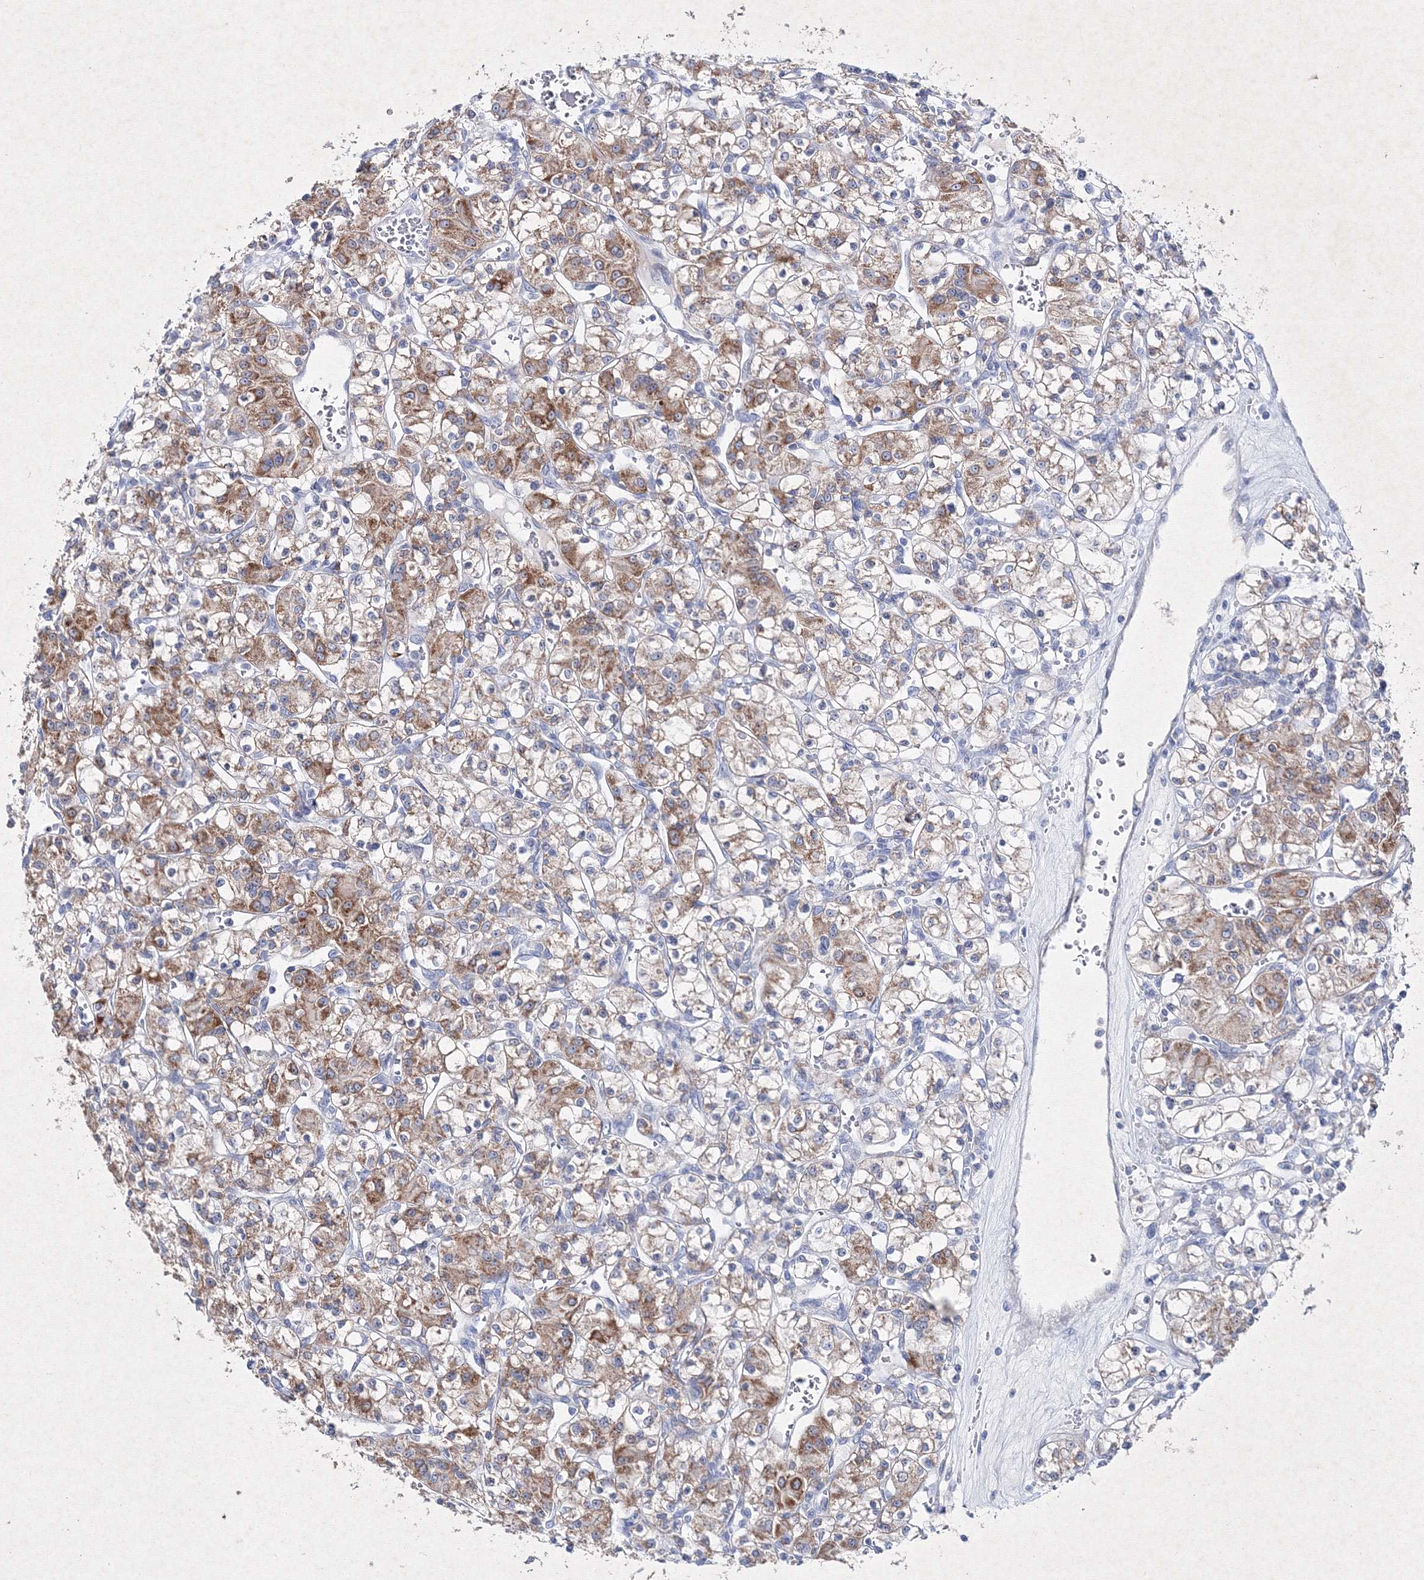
{"staining": {"intensity": "moderate", "quantity": "25%-75%", "location": "cytoplasmic/membranous"}, "tissue": "renal cancer", "cell_type": "Tumor cells", "image_type": "cancer", "snomed": [{"axis": "morphology", "description": "Adenocarcinoma, NOS"}, {"axis": "topography", "description": "Kidney"}], "caption": "Adenocarcinoma (renal) was stained to show a protein in brown. There is medium levels of moderate cytoplasmic/membranous positivity in about 25%-75% of tumor cells.", "gene": "SMIM29", "patient": {"sex": "female", "age": 59}}